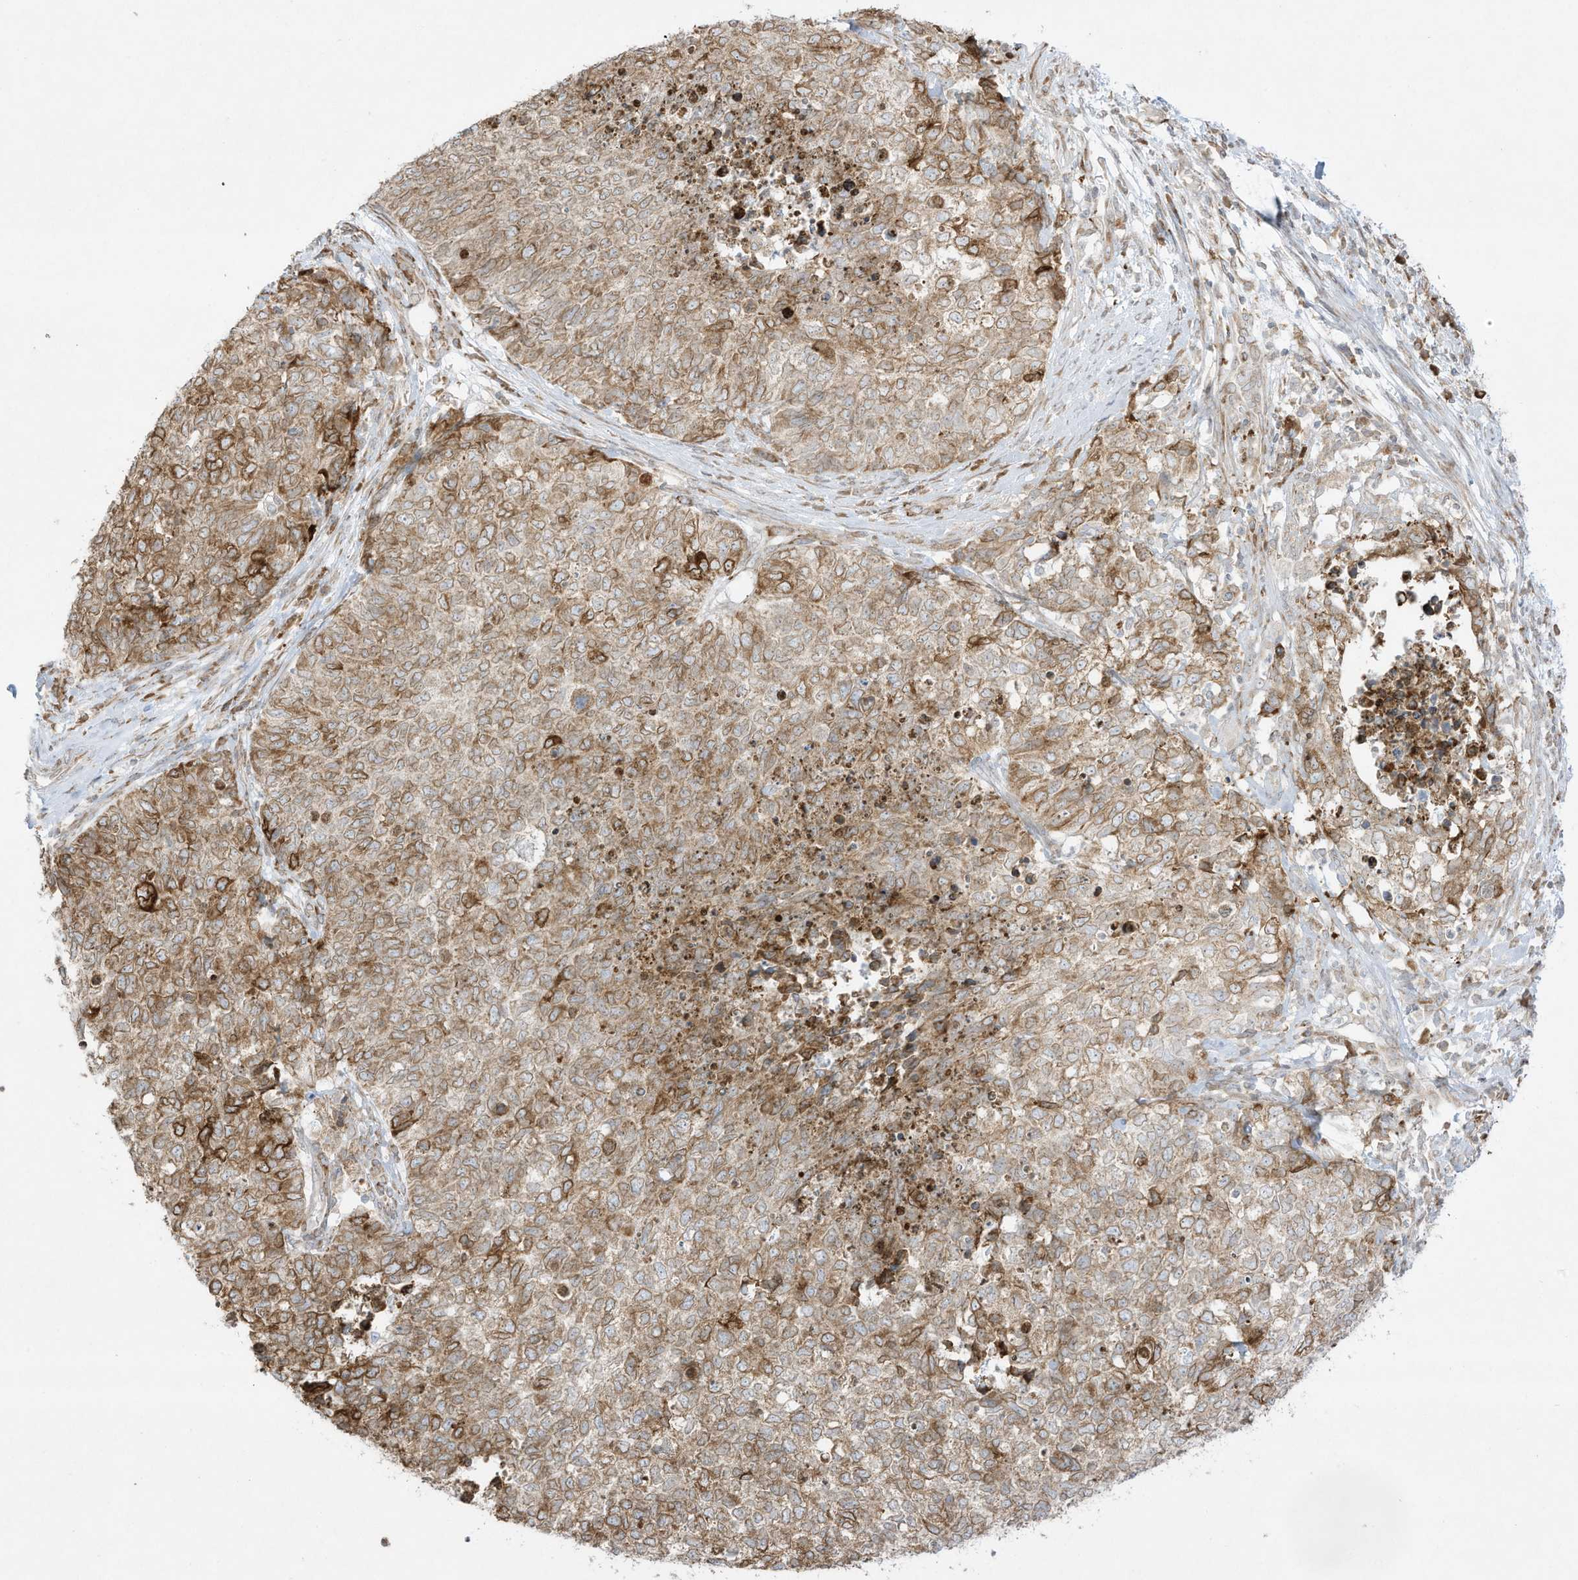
{"staining": {"intensity": "moderate", "quantity": ">75%", "location": "cytoplasmic/membranous"}, "tissue": "cervical cancer", "cell_type": "Tumor cells", "image_type": "cancer", "snomed": [{"axis": "morphology", "description": "Squamous cell carcinoma, NOS"}, {"axis": "topography", "description": "Cervix"}], "caption": "There is medium levels of moderate cytoplasmic/membranous staining in tumor cells of squamous cell carcinoma (cervical), as demonstrated by immunohistochemical staining (brown color).", "gene": "PTK6", "patient": {"sex": "female", "age": 63}}